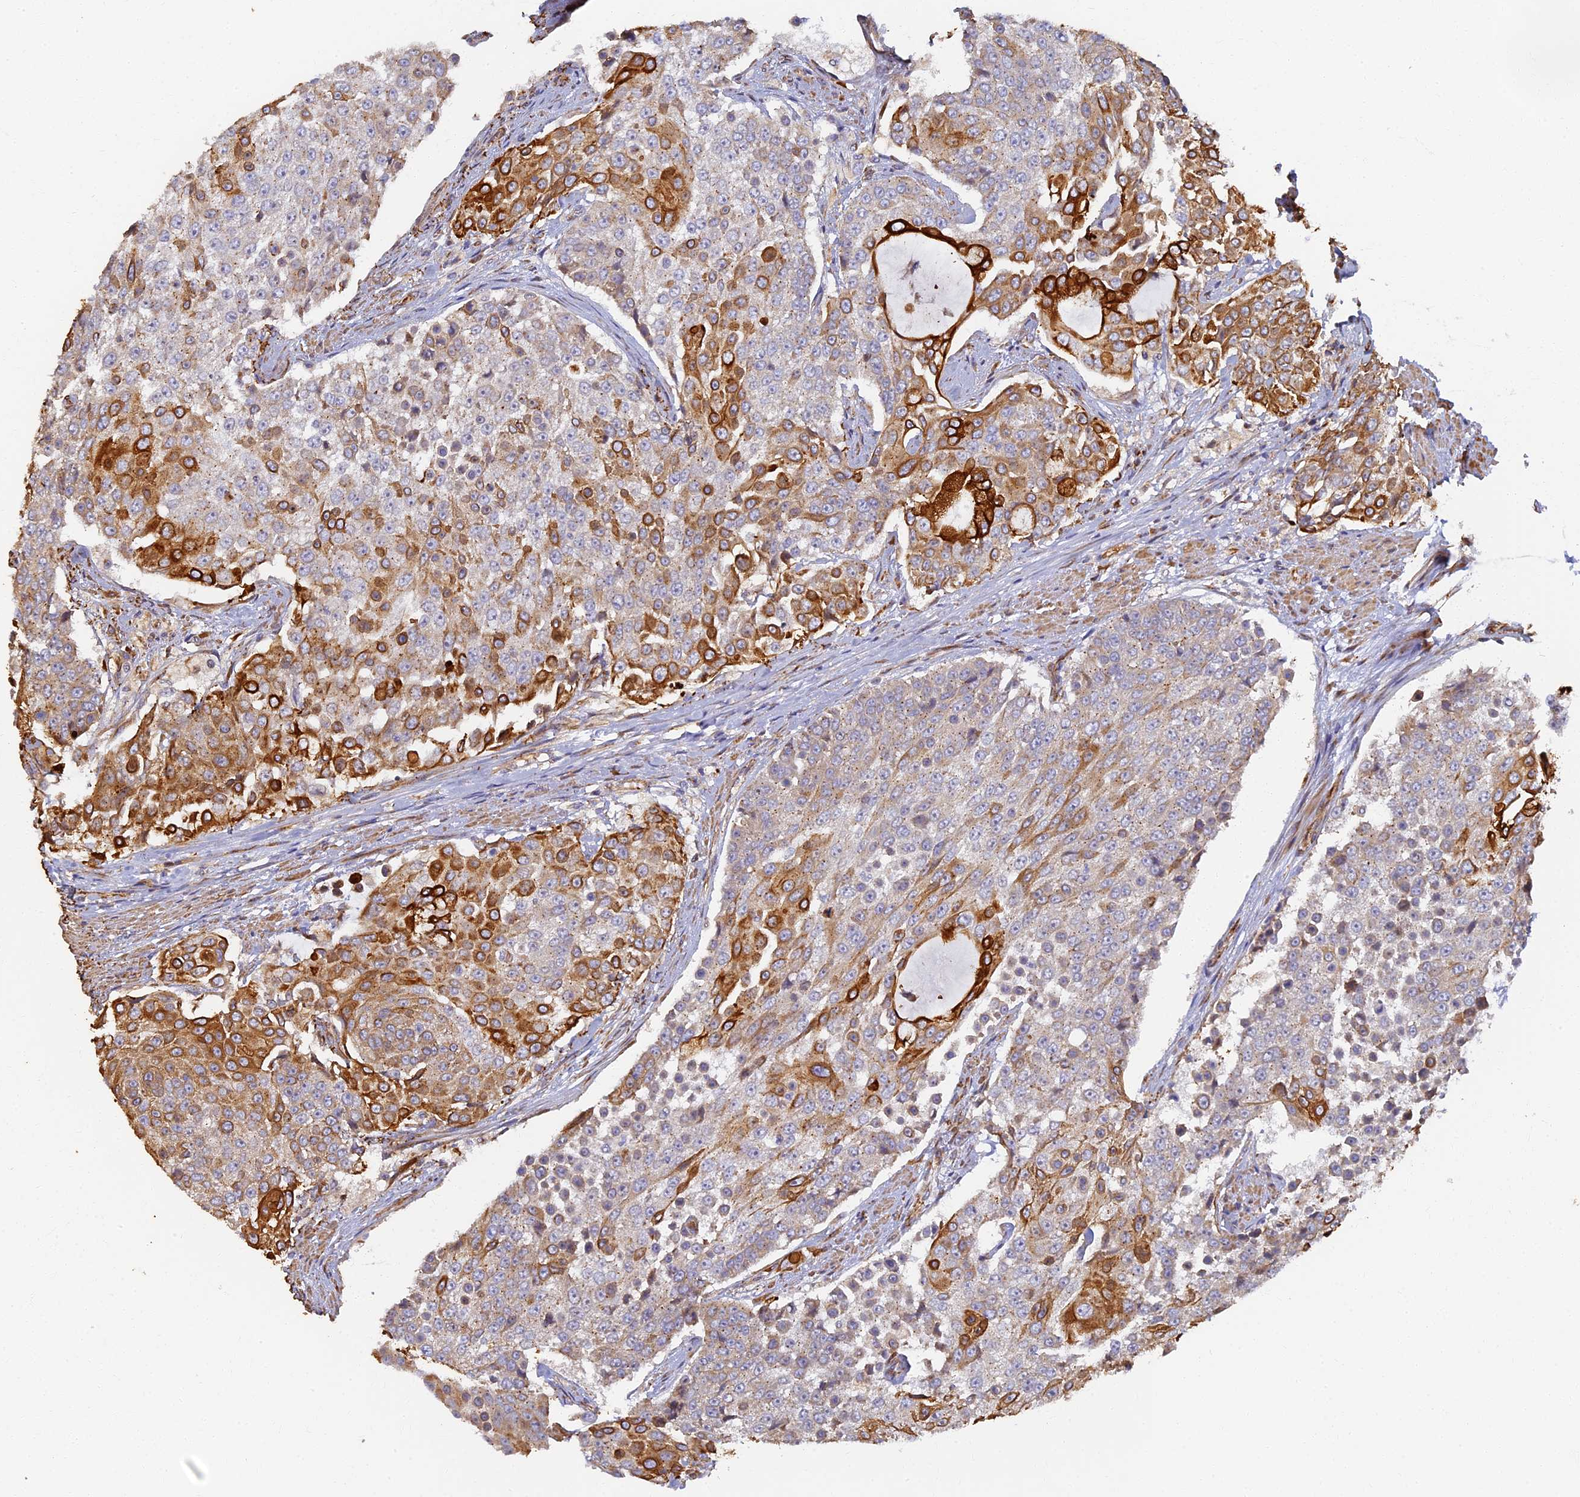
{"staining": {"intensity": "strong", "quantity": ">75%", "location": "cytoplasmic/membranous"}, "tissue": "urothelial cancer", "cell_type": "Tumor cells", "image_type": "cancer", "snomed": [{"axis": "morphology", "description": "Urothelial carcinoma, High grade"}, {"axis": "topography", "description": "Urinary bladder"}], "caption": "A micrograph of high-grade urothelial carcinoma stained for a protein reveals strong cytoplasmic/membranous brown staining in tumor cells. (DAB IHC, brown staining for protein, blue staining for nuclei).", "gene": "LRRC57", "patient": {"sex": "female", "age": 63}}